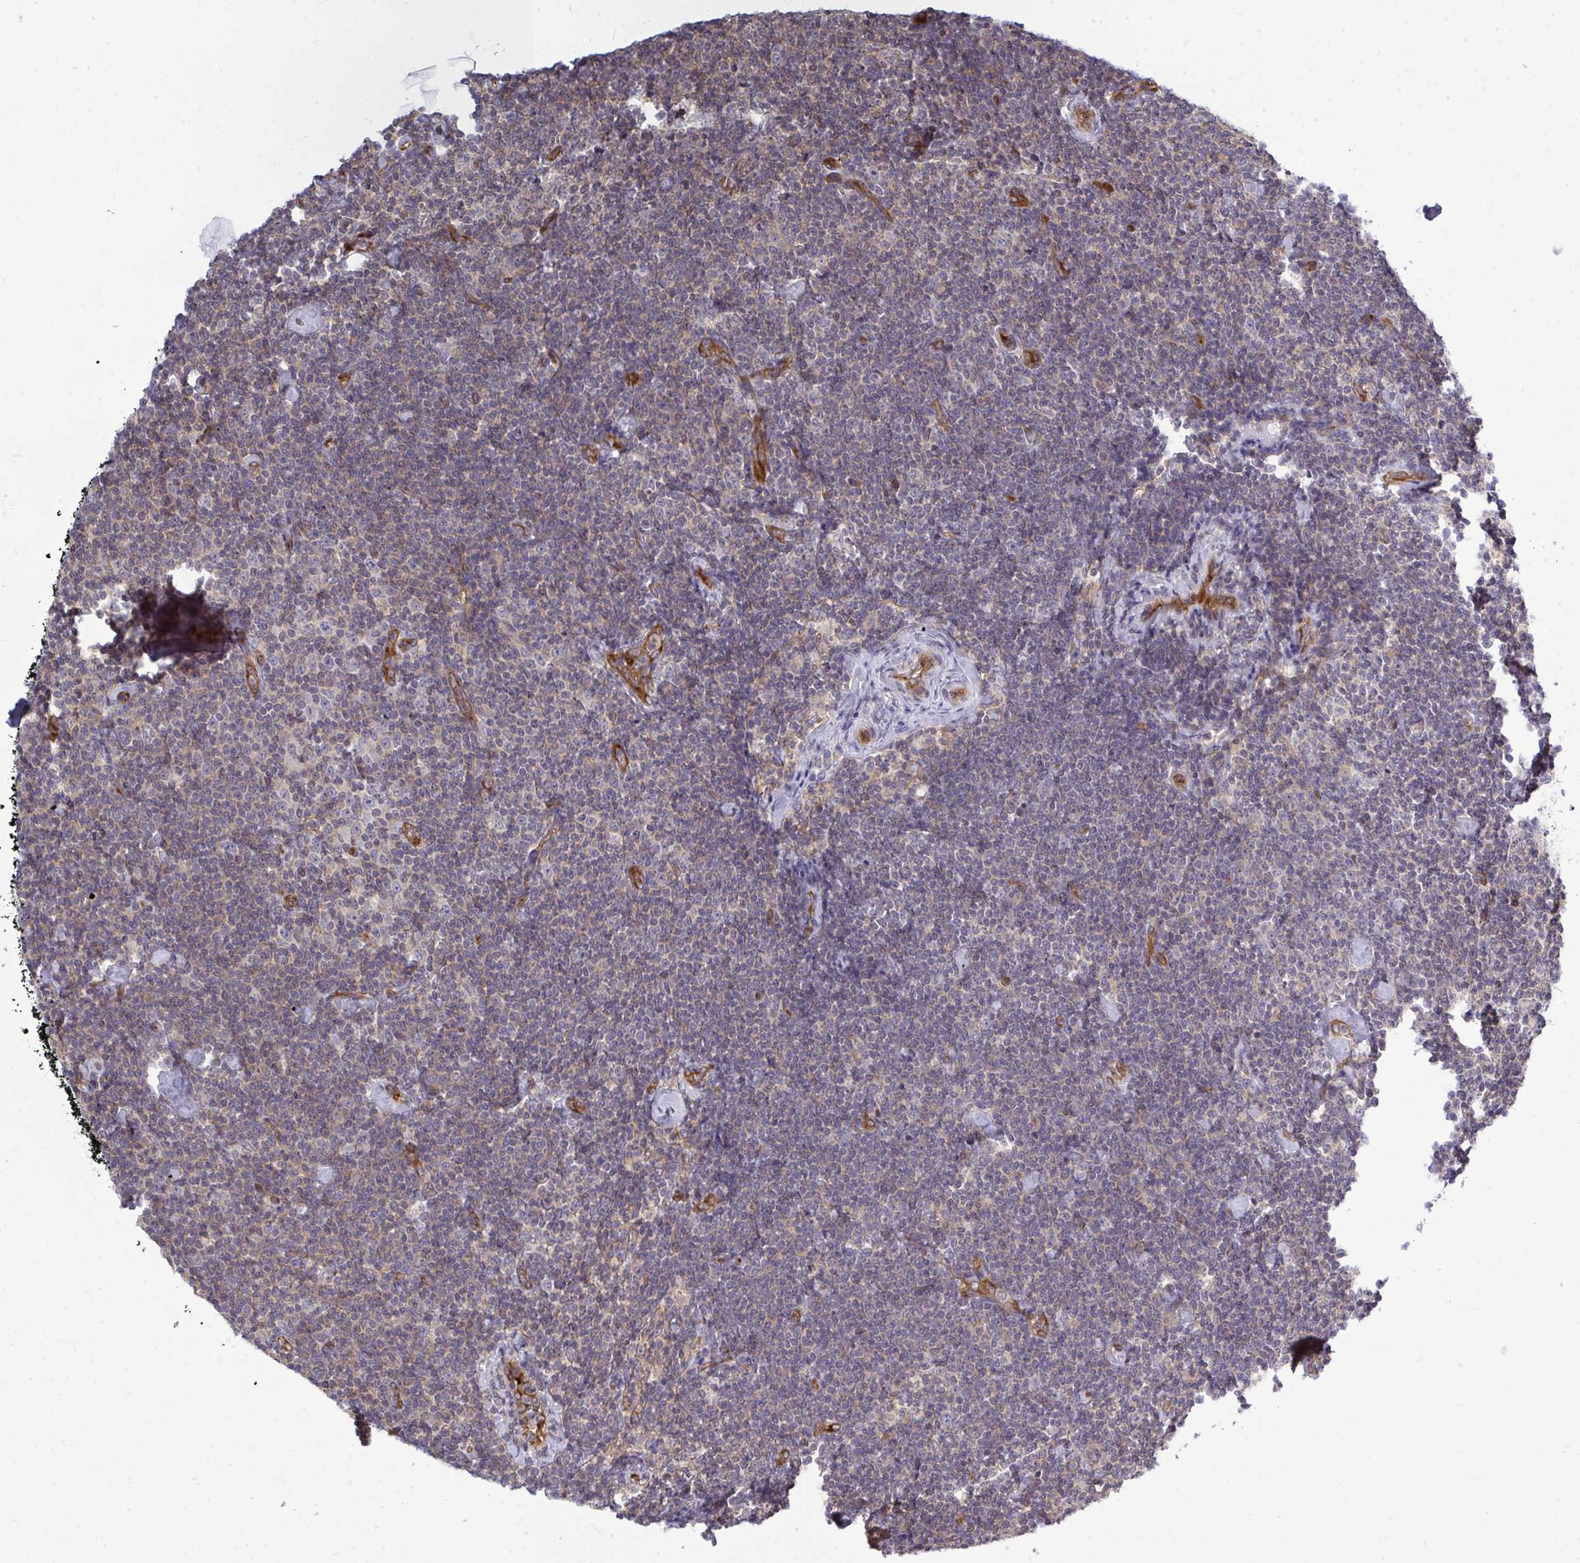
{"staining": {"intensity": "weak", "quantity": ">75%", "location": "cytoplasmic/membranous"}, "tissue": "lymphoma", "cell_type": "Tumor cells", "image_type": "cancer", "snomed": [{"axis": "morphology", "description": "Malignant lymphoma, non-Hodgkin's type, Low grade"}, {"axis": "topography", "description": "Lymph node"}], "caption": "Immunohistochemistry (IHC) photomicrograph of neoplastic tissue: human lymphoma stained using immunohistochemistry (IHC) demonstrates low levels of weak protein expression localized specifically in the cytoplasmic/membranous of tumor cells, appearing as a cytoplasmic/membranous brown color.", "gene": "FUT10", "patient": {"sex": "male", "age": 81}}